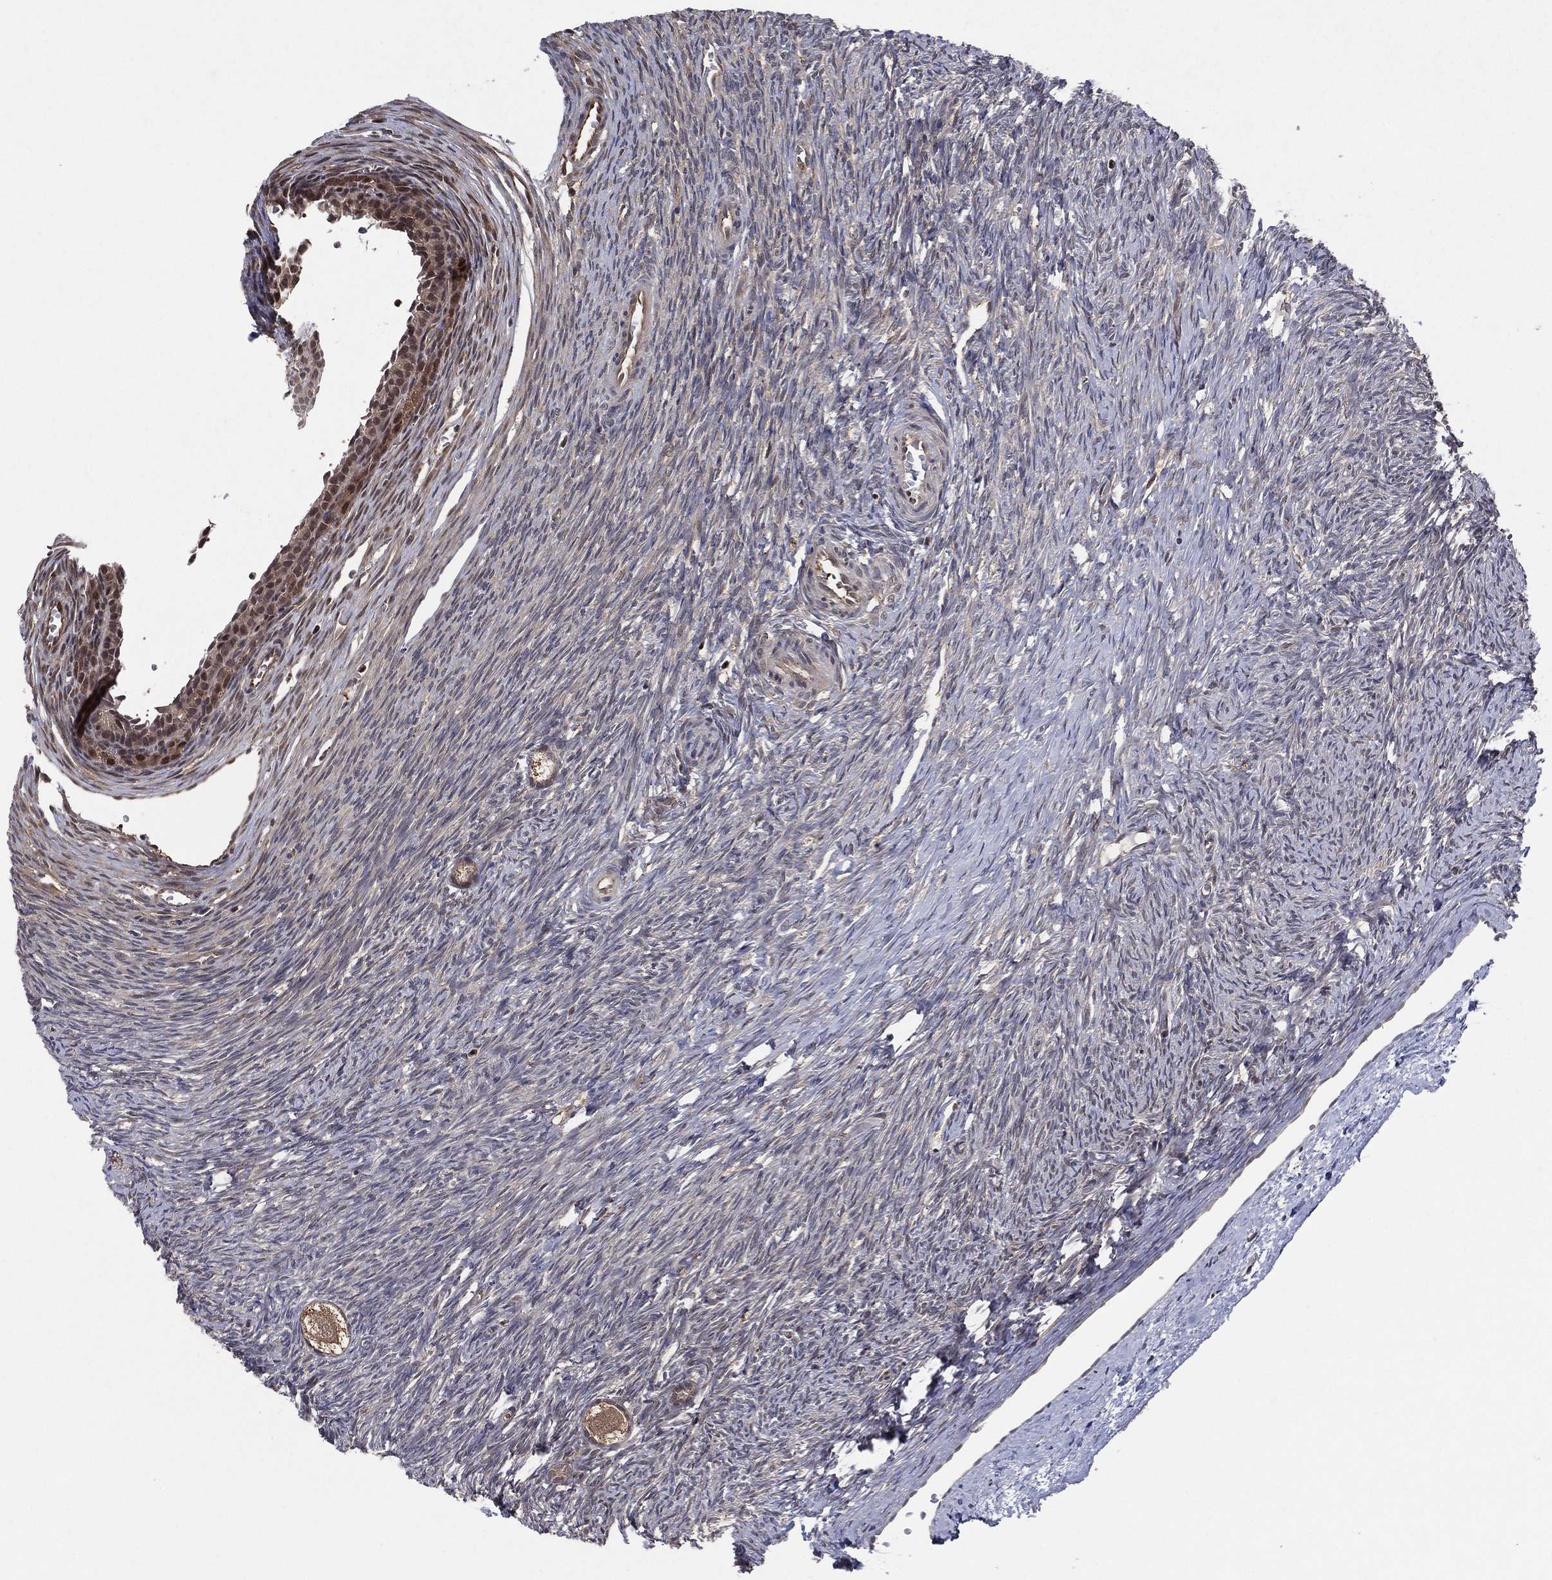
{"staining": {"intensity": "moderate", "quantity": ">75%", "location": "cytoplasmic/membranous"}, "tissue": "ovary", "cell_type": "Follicle cells", "image_type": "normal", "snomed": [{"axis": "morphology", "description": "Normal tissue, NOS"}, {"axis": "topography", "description": "Ovary"}], "caption": "Protein expression by immunohistochemistry exhibits moderate cytoplasmic/membranous staining in approximately >75% of follicle cells in normal ovary. The protein is stained brown, and the nuclei are stained in blue (DAB (3,3'-diaminobenzidine) IHC with brightfield microscopy, high magnification).", "gene": "ICOSLG", "patient": {"sex": "female", "age": 27}}